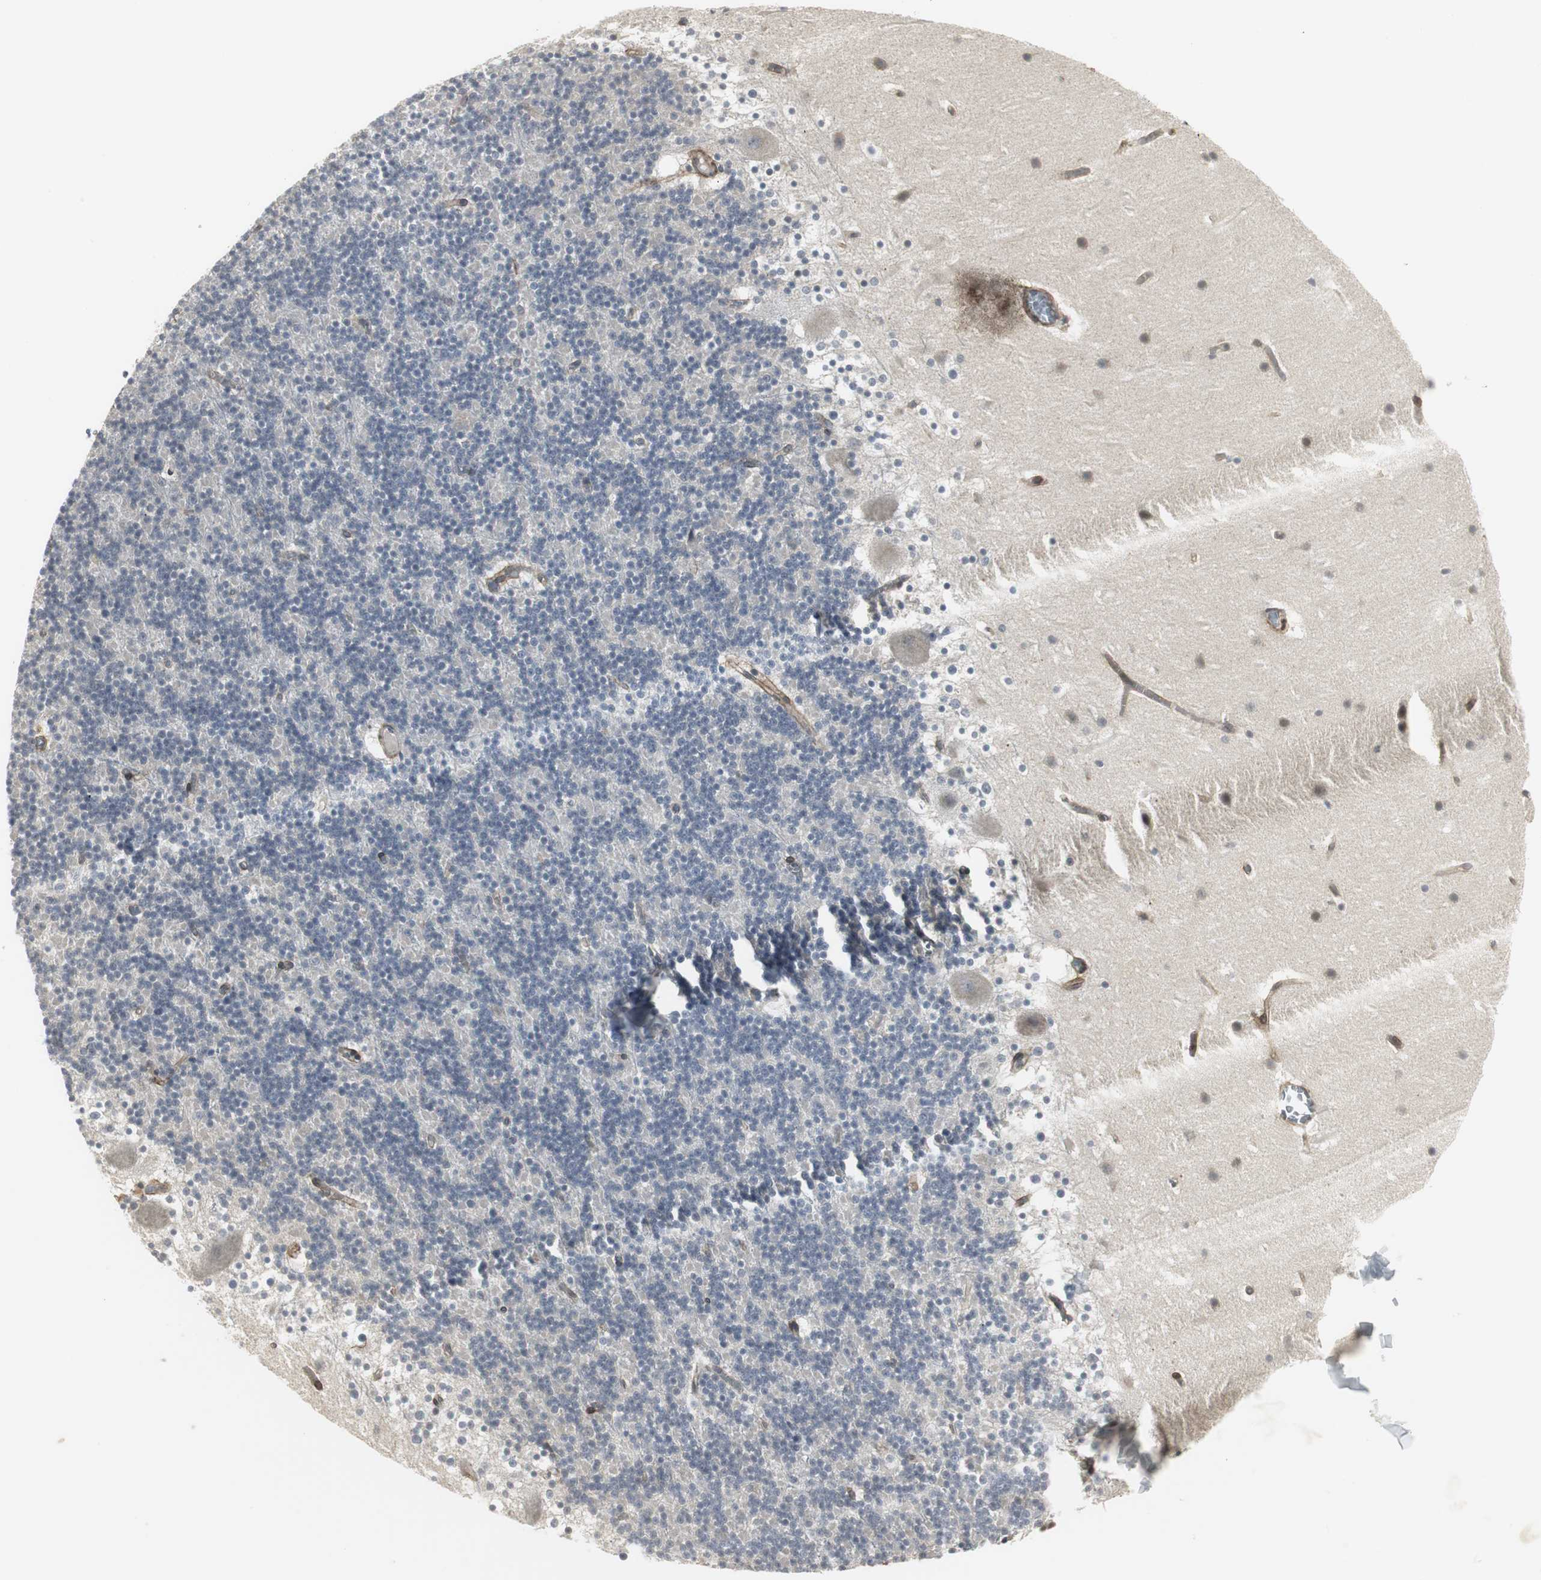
{"staining": {"intensity": "negative", "quantity": "none", "location": "none"}, "tissue": "cerebellum", "cell_type": "Cells in granular layer", "image_type": "normal", "snomed": [{"axis": "morphology", "description": "Normal tissue, NOS"}, {"axis": "topography", "description": "Cerebellum"}], "caption": "IHC photomicrograph of benign cerebellum: cerebellum stained with DAB (3,3'-diaminobenzidine) exhibits no significant protein staining in cells in granular layer.", "gene": "SCYL3", "patient": {"sex": "male", "age": 45}}